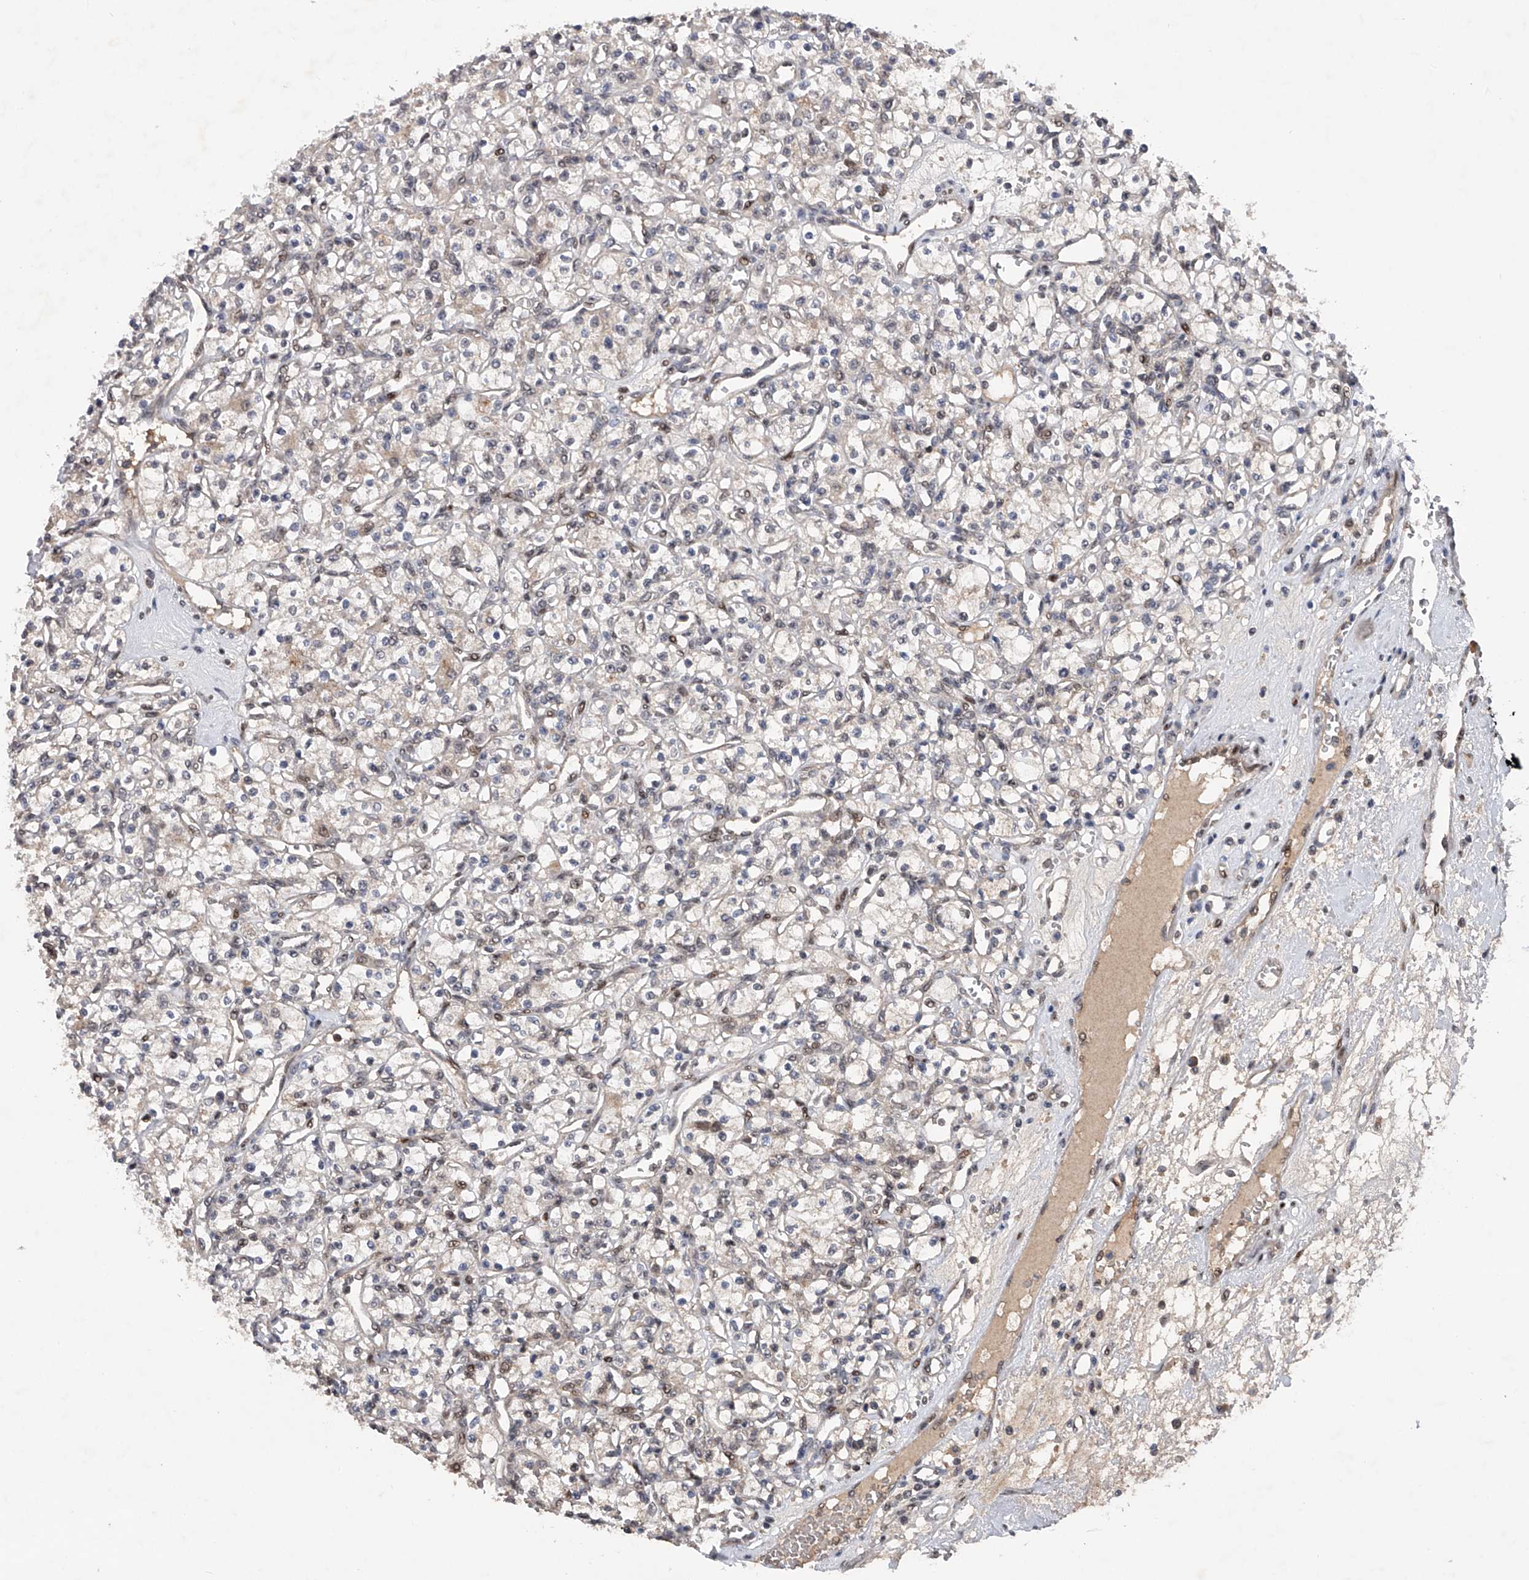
{"staining": {"intensity": "negative", "quantity": "none", "location": "none"}, "tissue": "renal cancer", "cell_type": "Tumor cells", "image_type": "cancer", "snomed": [{"axis": "morphology", "description": "Adenocarcinoma, NOS"}, {"axis": "topography", "description": "Kidney"}], "caption": "Renal adenocarcinoma was stained to show a protein in brown. There is no significant positivity in tumor cells.", "gene": "RWDD2A", "patient": {"sex": "female", "age": 59}}